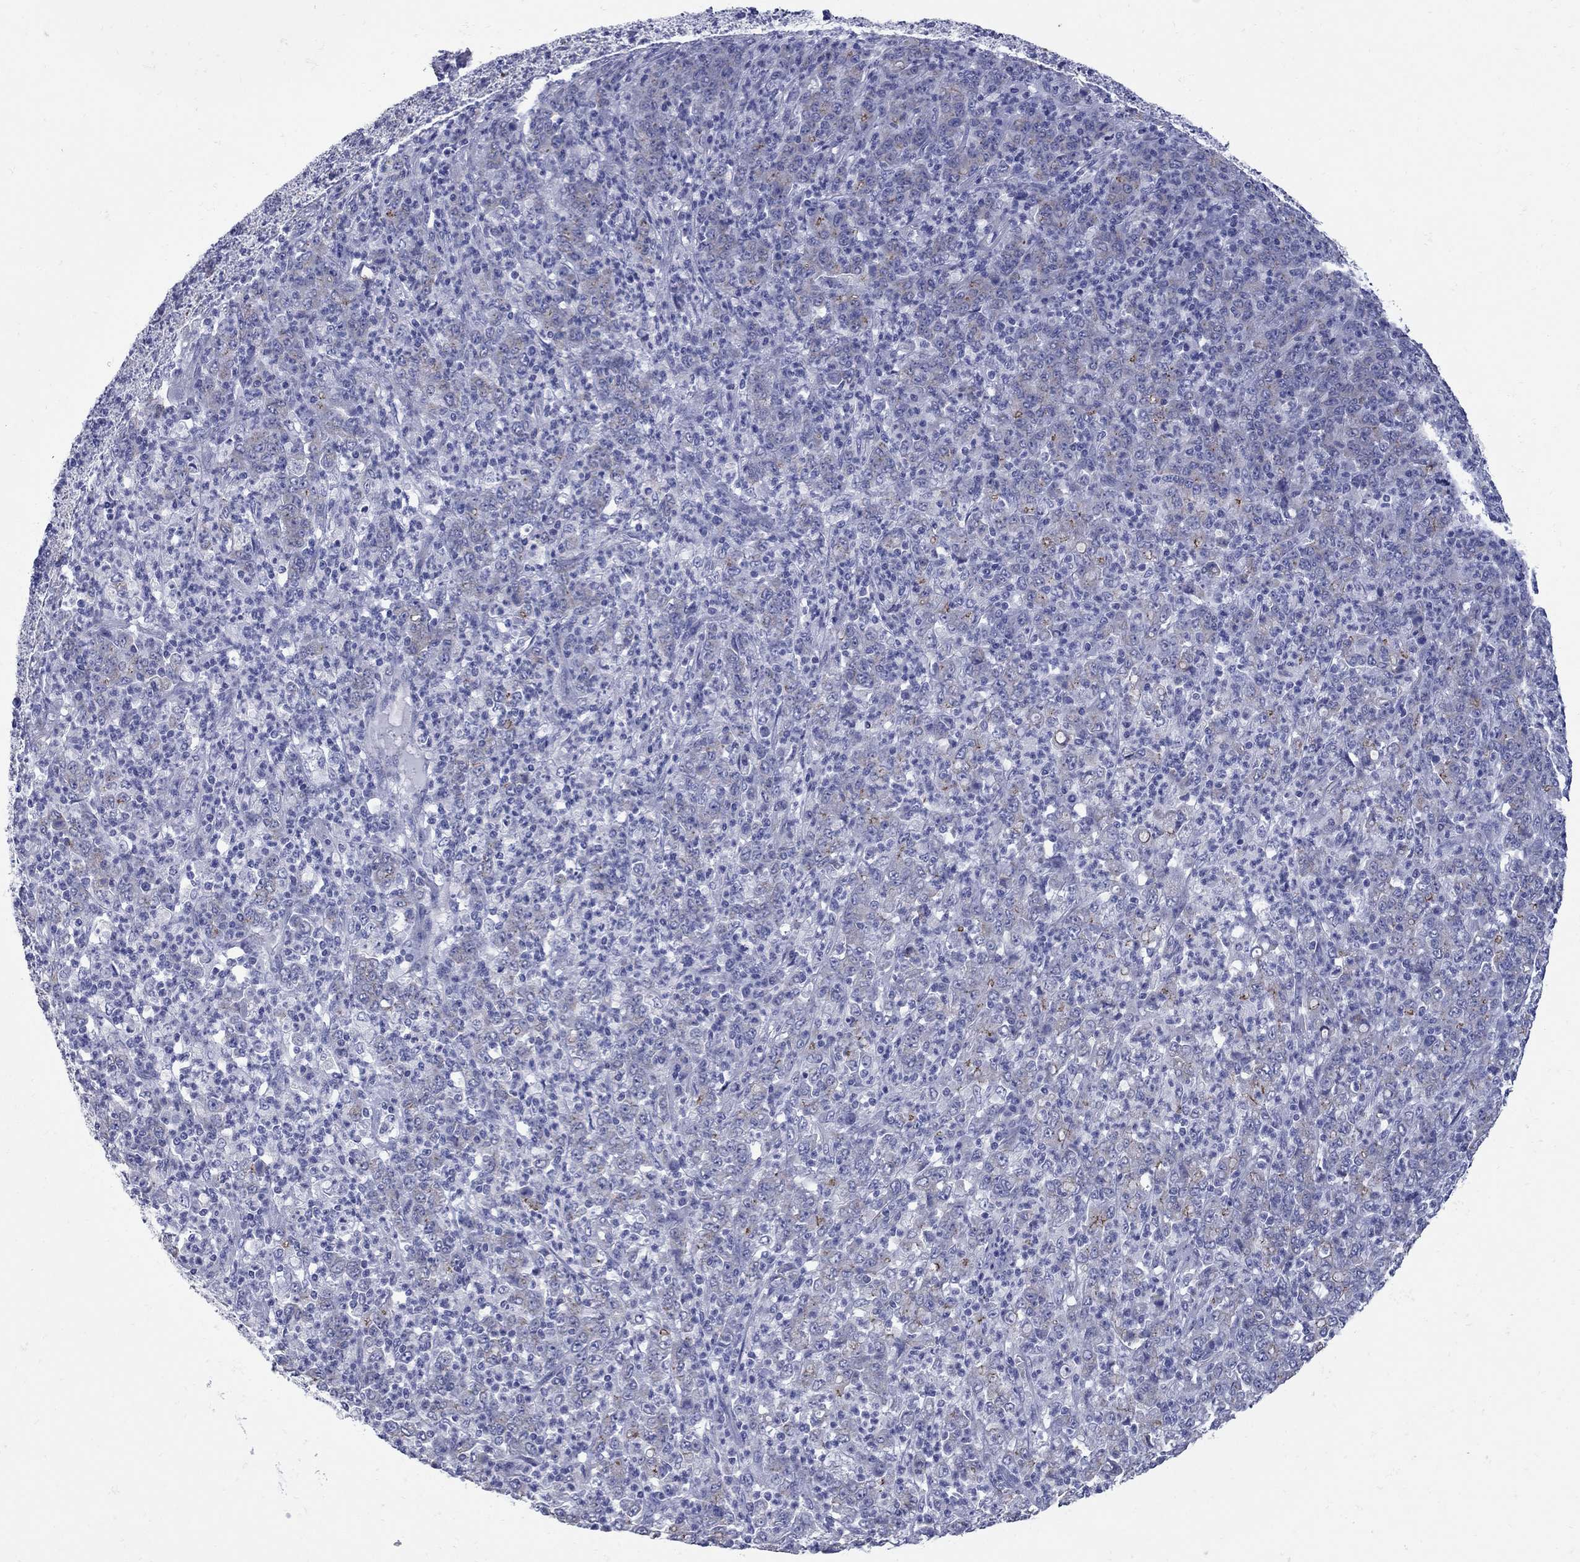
{"staining": {"intensity": "negative", "quantity": "none", "location": "none"}, "tissue": "stomach cancer", "cell_type": "Tumor cells", "image_type": "cancer", "snomed": [{"axis": "morphology", "description": "Adenocarcinoma, NOS"}, {"axis": "topography", "description": "Stomach, lower"}], "caption": "Immunohistochemical staining of human stomach adenocarcinoma displays no significant staining in tumor cells.", "gene": "PDZD3", "patient": {"sex": "female", "age": 71}}